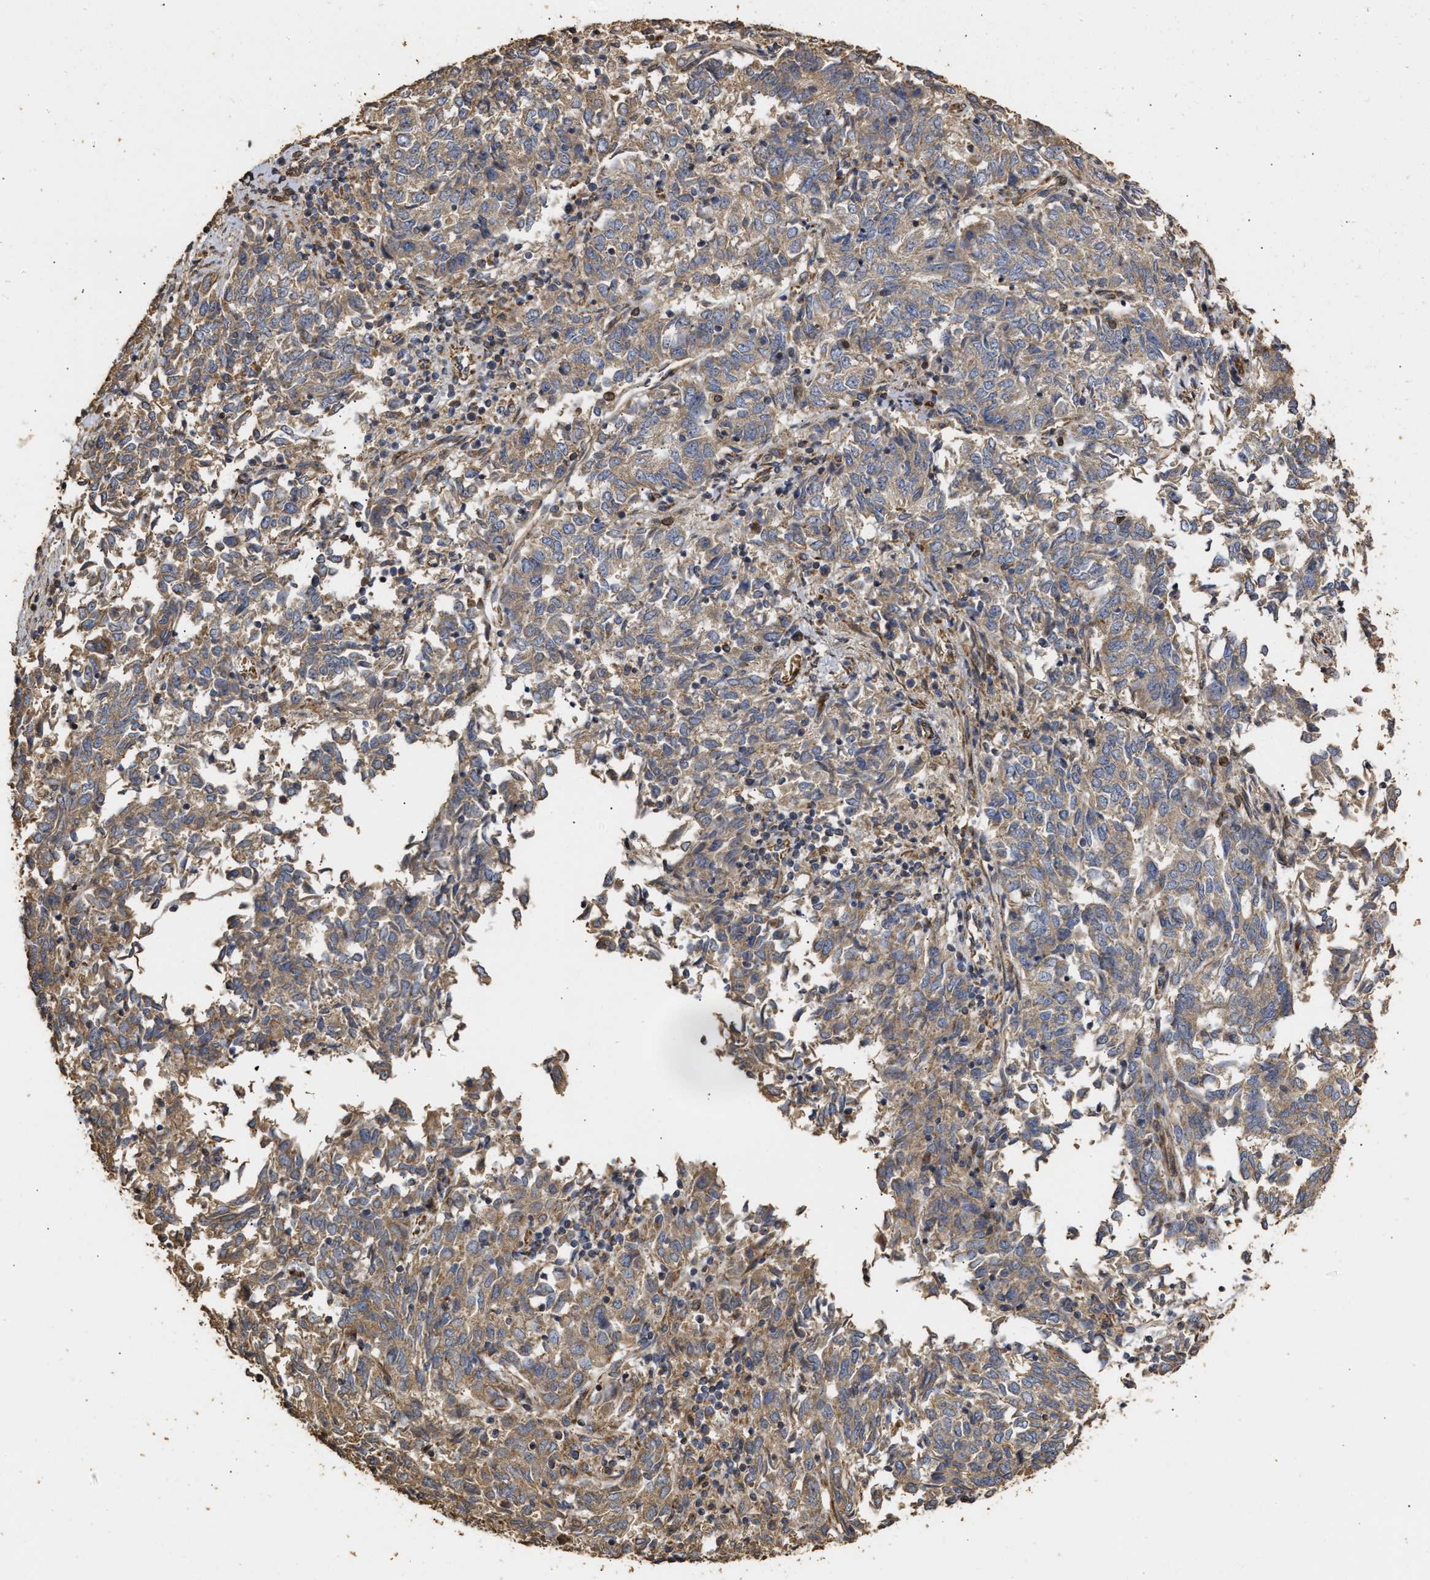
{"staining": {"intensity": "weak", "quantity": ">75%", "location": "cytoplasmic/membranous"}, "tissue": "endometrial cancer", "cell_type": "Tumor cells", "image_type": "cancer", "snomed": [{"axis": "morphology", "description": "Adenocarcinoma, NOS"}, {"axis": "topography", "description": "Endometrium"}], "caption": "A low amount of weak cytoplasmic/membranous positivity is identified in approximately >75% of tumor cells in endometrial cancer tissue.", "gene": "NAV1", "patient": {"sex": "female", "age": 80}}